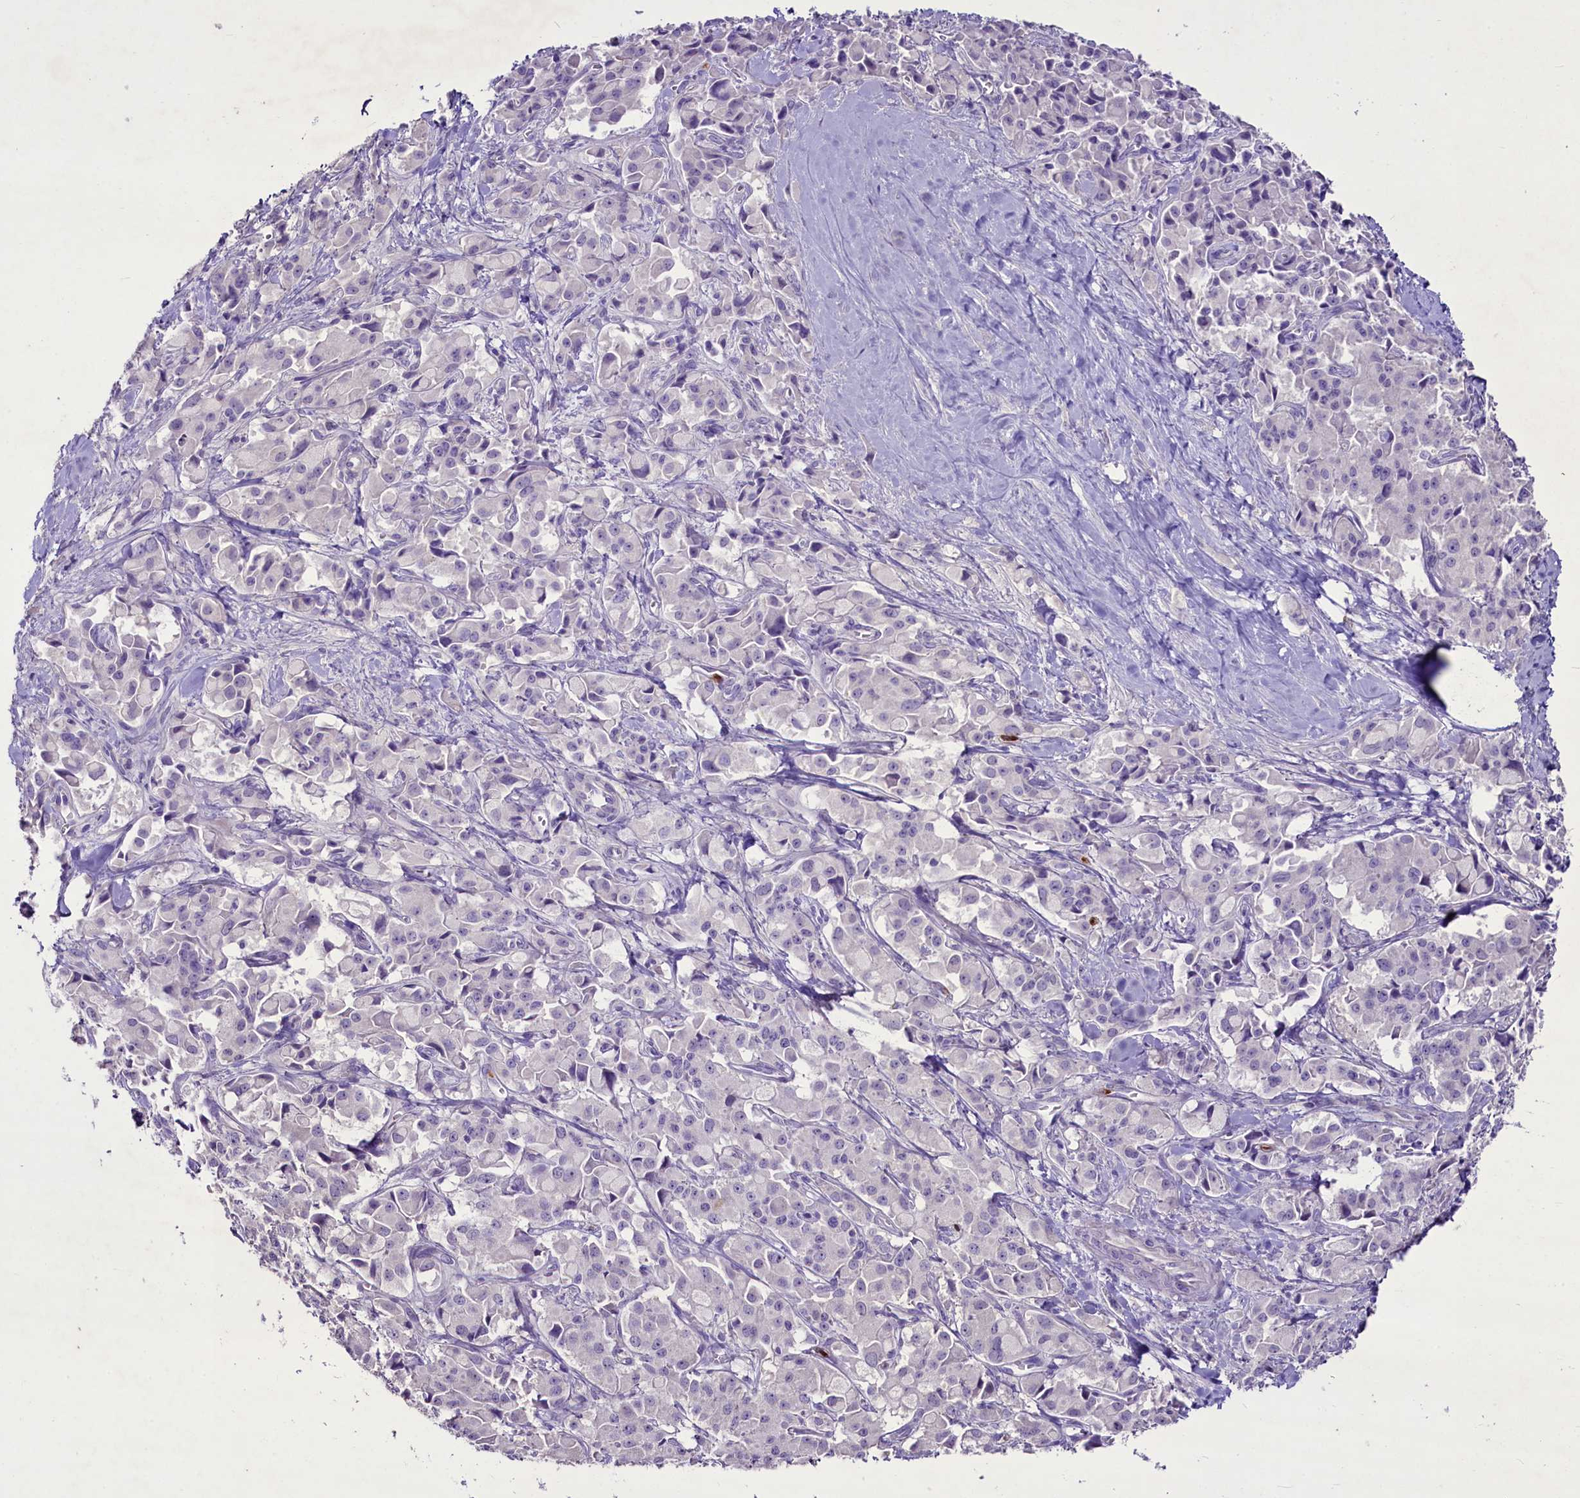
{"staining": {"intensity": "negative", "quantity": "none", "location": "none"}, "tissue": "pancreatic cancer", "cell_type": "Tumor cells", "image_type": "cancer", "snomed": [{"axis": "morphology", "description": "Adenocarcinoma, NOS"}, {"axis": "topography", "description": "Pancreas"}], "caption": "High power microscopy micrograph of an IHC histopathology image of pancreatic cancer (adenocarcinoma), revealing no significant positivity in tumor cells.", "gene": "FAM209B", "patient": {"sex": "male", "age": 65}}